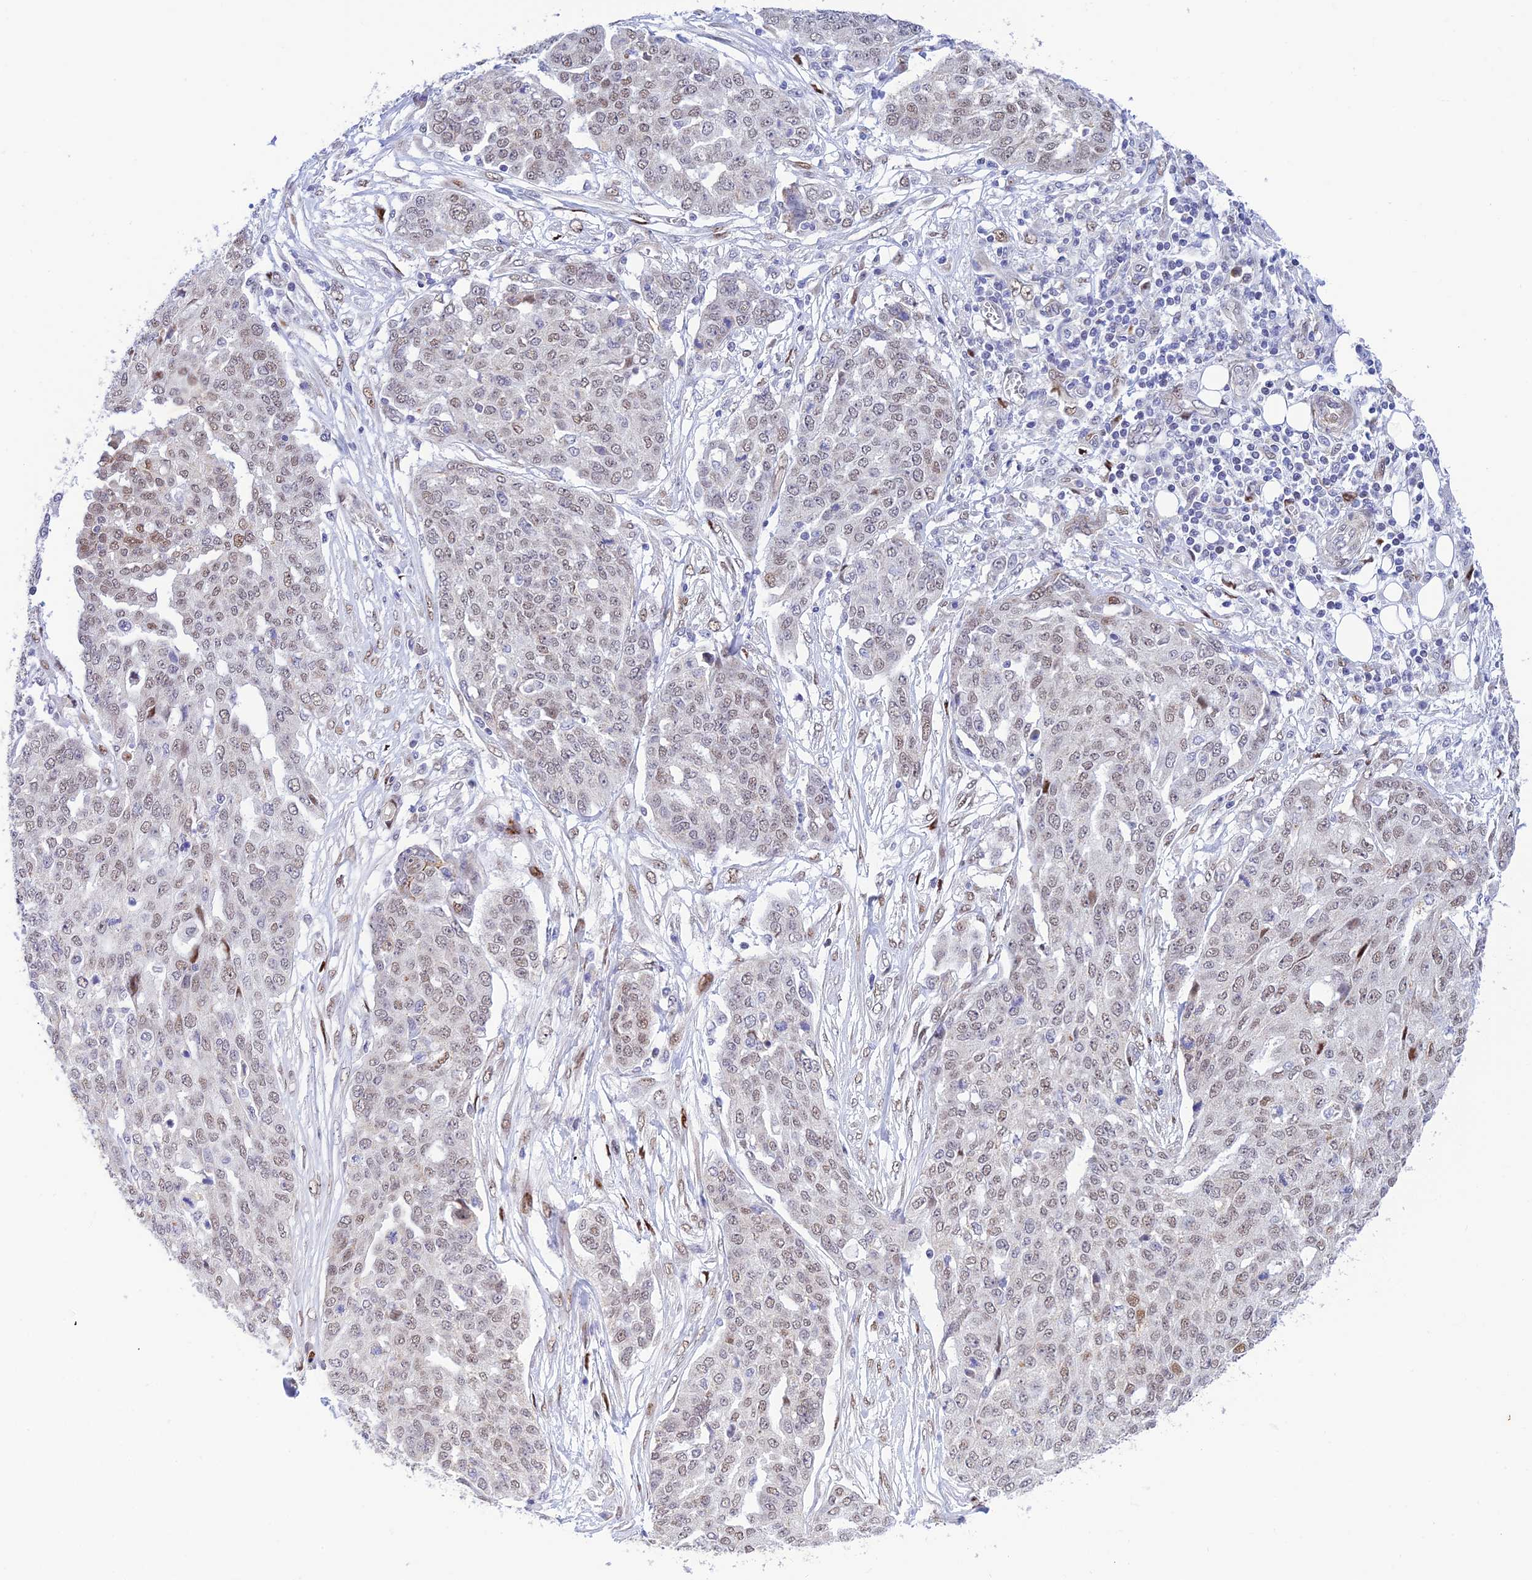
{"staining": {"intensity": "weak", "quantity": "25%-75%", "location": "nuclear"}, "tissue": "ovarian cancer", "cell_type": "Tumor cells", "image_type": "cancer", "snomed": [{"axis": "morphology", "description": "Cystadenocarcinoma, serous, NOS"}, {"axis": "topography", "description": "Soft tissue"}, {"axis": "topography", "description": "Ovary"}], "caption": "A low amount of weak nuclear staining is seen in approximately 25%-75% of tumor cells in ovarian cancer tissue.", "gene": "WDR55", "patient": {"sex": "female", "age": 57}}